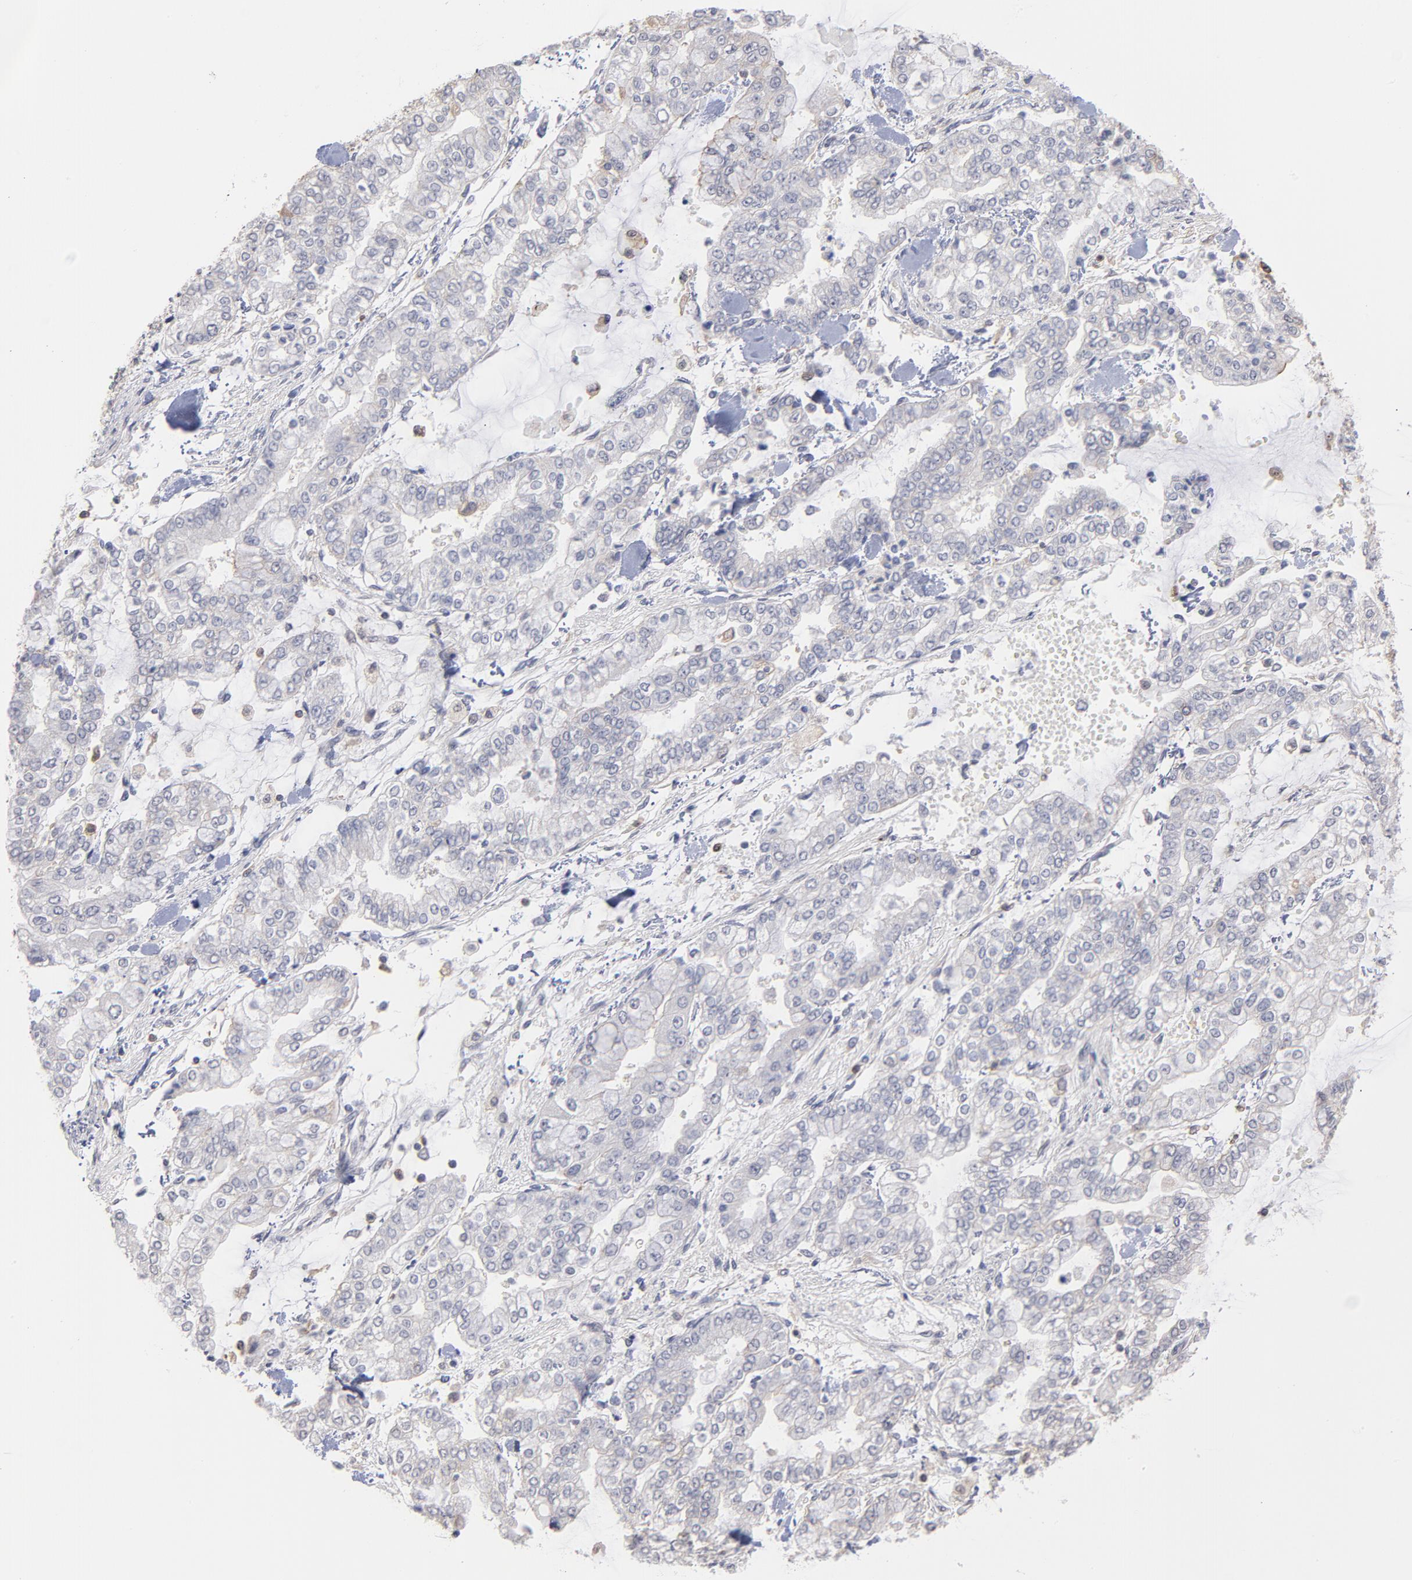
{"staining": {"intensity": "negative", "quantity": "none", "location": "none"}, "tissue": "stomach cancer", "cell_type": "Tumor cells", "image_type": "cancer", "snomed": [{"axis": "morphology", "description": "Normal tissue, NOS"}, {"axis": "morphology", "description": "Adenocarcinoma, NOS"}, {"axis": "topography", "description": "Stomach, upper"}, {"axis": "topography", "description": "Stomach"}], "caption": "The histopathology image reveals no significant expression in tumor cells of stomach cancer (adenocarcinoma). (DAB (3,3'-diaminobenzidine) immunohistochemistry visualized using brightfield microscopy, high magnification).", "gene": "OAS1", "patient": {"sex": "male", "age": 76}}